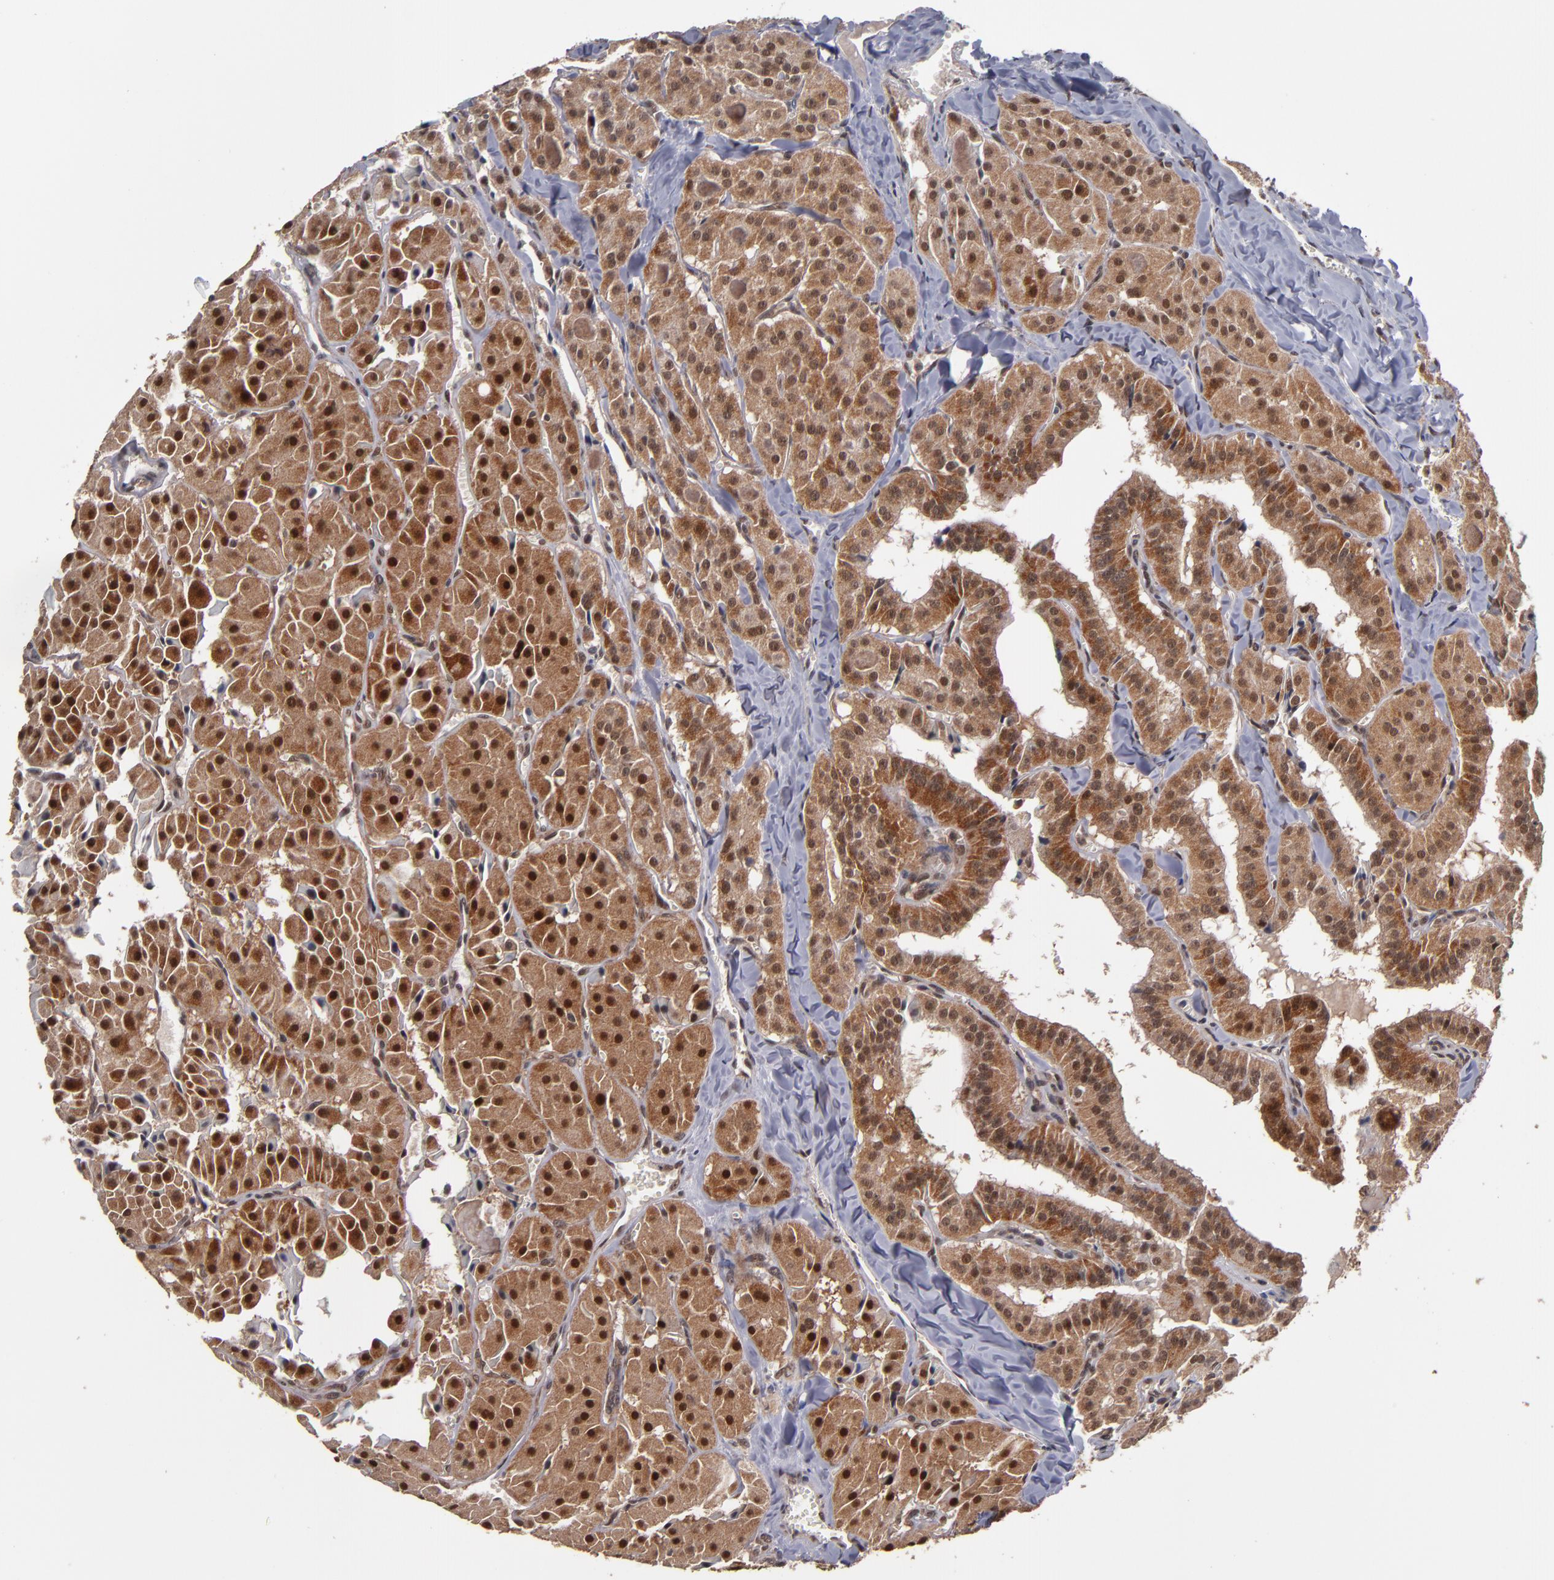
{"staining": {"intensity": "moderate", "quantity": ">75%", "location": "cytoplasmic/membranous,nuclear"}, "tissue": "thyroid cancer", "cell_type": "Tumor cells", "image_type": "cancer", "snomed": [{"axis": "morphology", "description": "Carcinoma, NOS"}, {"axis": "topography", "description": "Thyroid gland"}], "caption": "DAB immunohistochemical staining of human thyroid carcinoma exhibits moderate cytoplasmic/membranous and nuclear protein expression in approximately >75% of tumor cells. (brown staining indicates protein expression, while blue staining denotes nuclei).", "gene": "CUL5", "patient": {"sex": "male", "age": 76}}